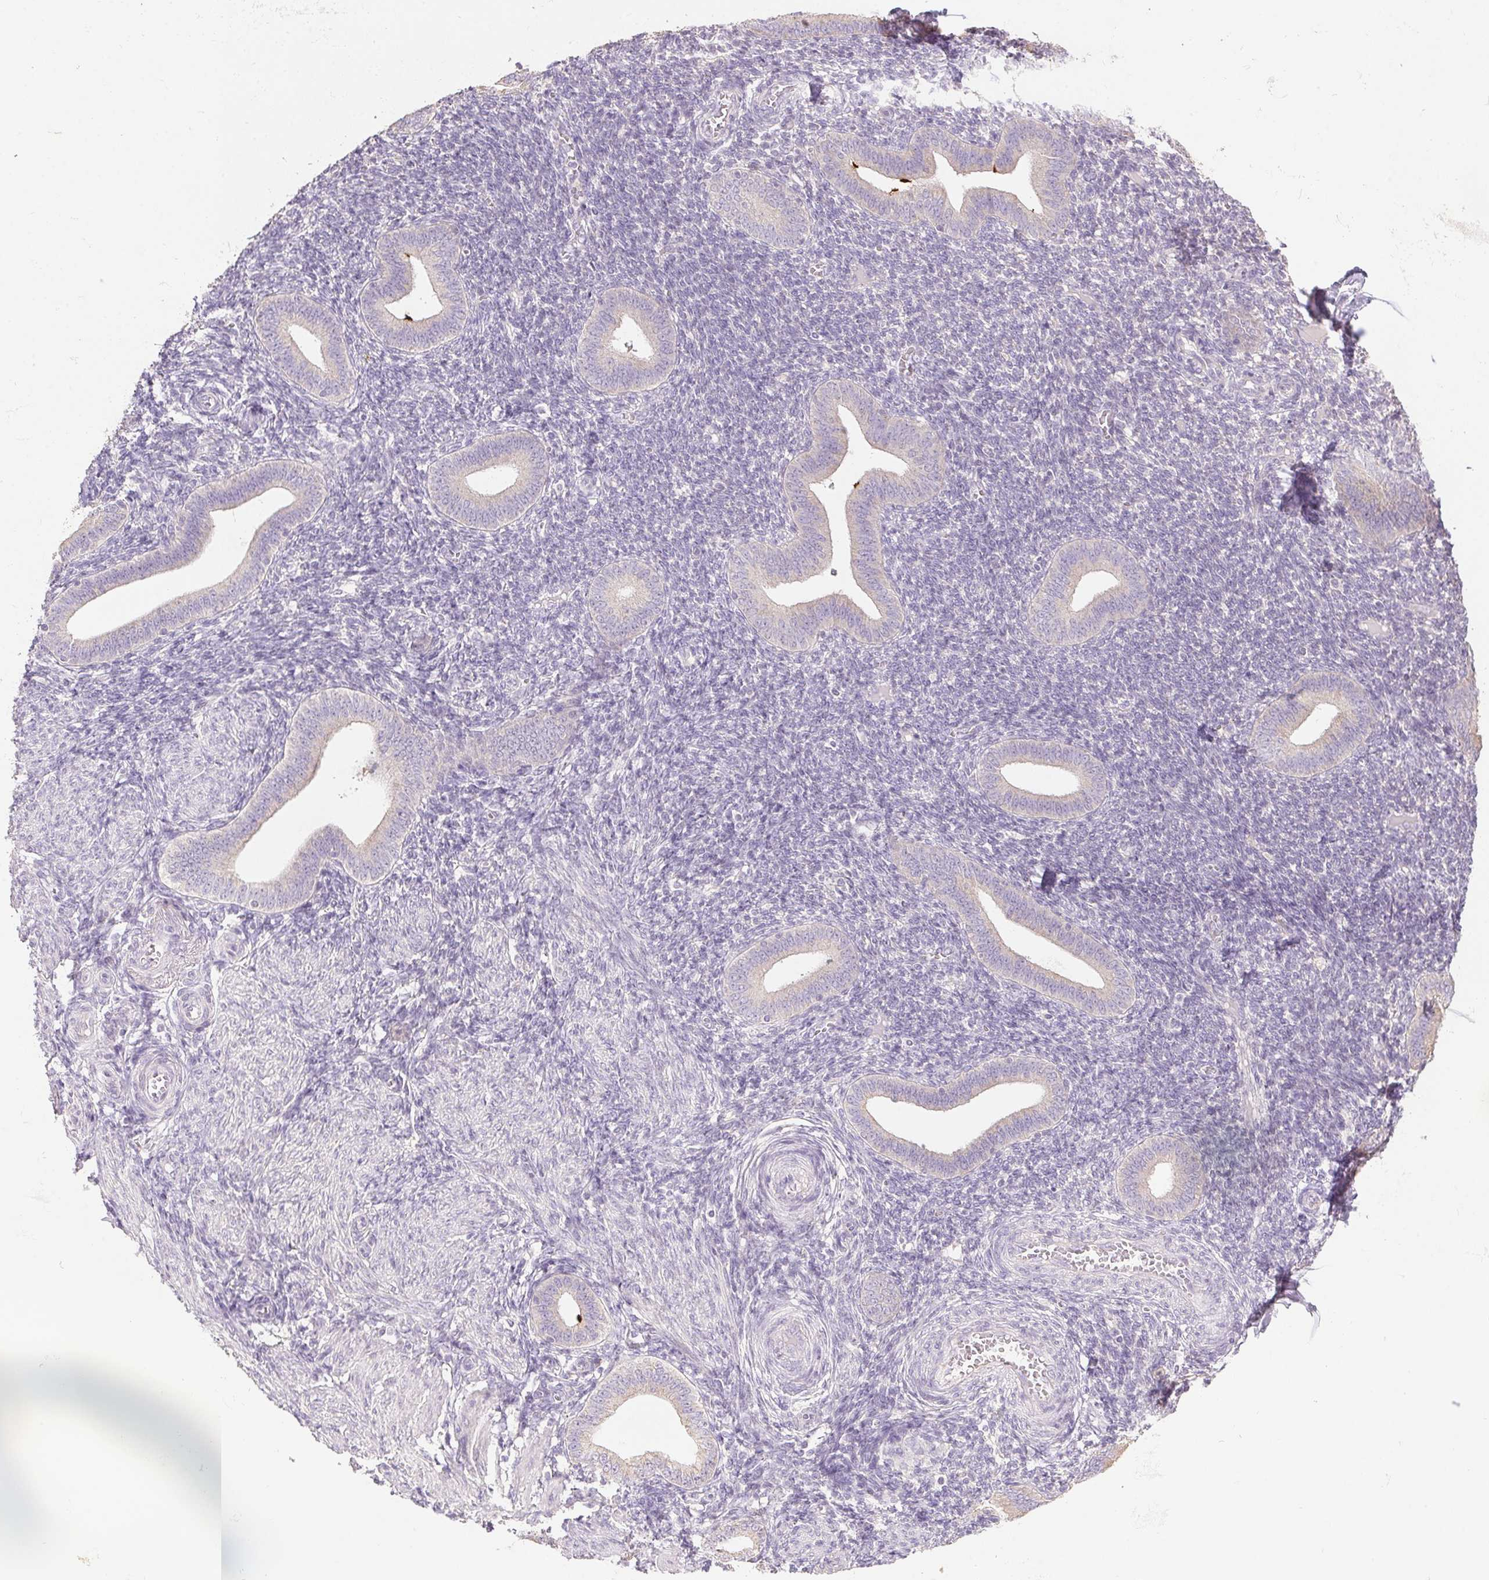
{"staining": {"intensity": "negative", "quantity": "none", "location": "none"}, "tissue": "endometrium", "cell_type": "Cells in endometrial stroma", "image_type": "normal", "snomed": [{"axis": "morphology", "description": "Normal tissue, NOS"}, {"axis": "topography", "description": "Endometrium"}], "caption": "Endometrium stained for a protein using immunohistochemistry (IHC) shows no positivity cells in endometrial stroma.", "gene": "SPACA9", "patient": {"sex": "female", "age": 25}}